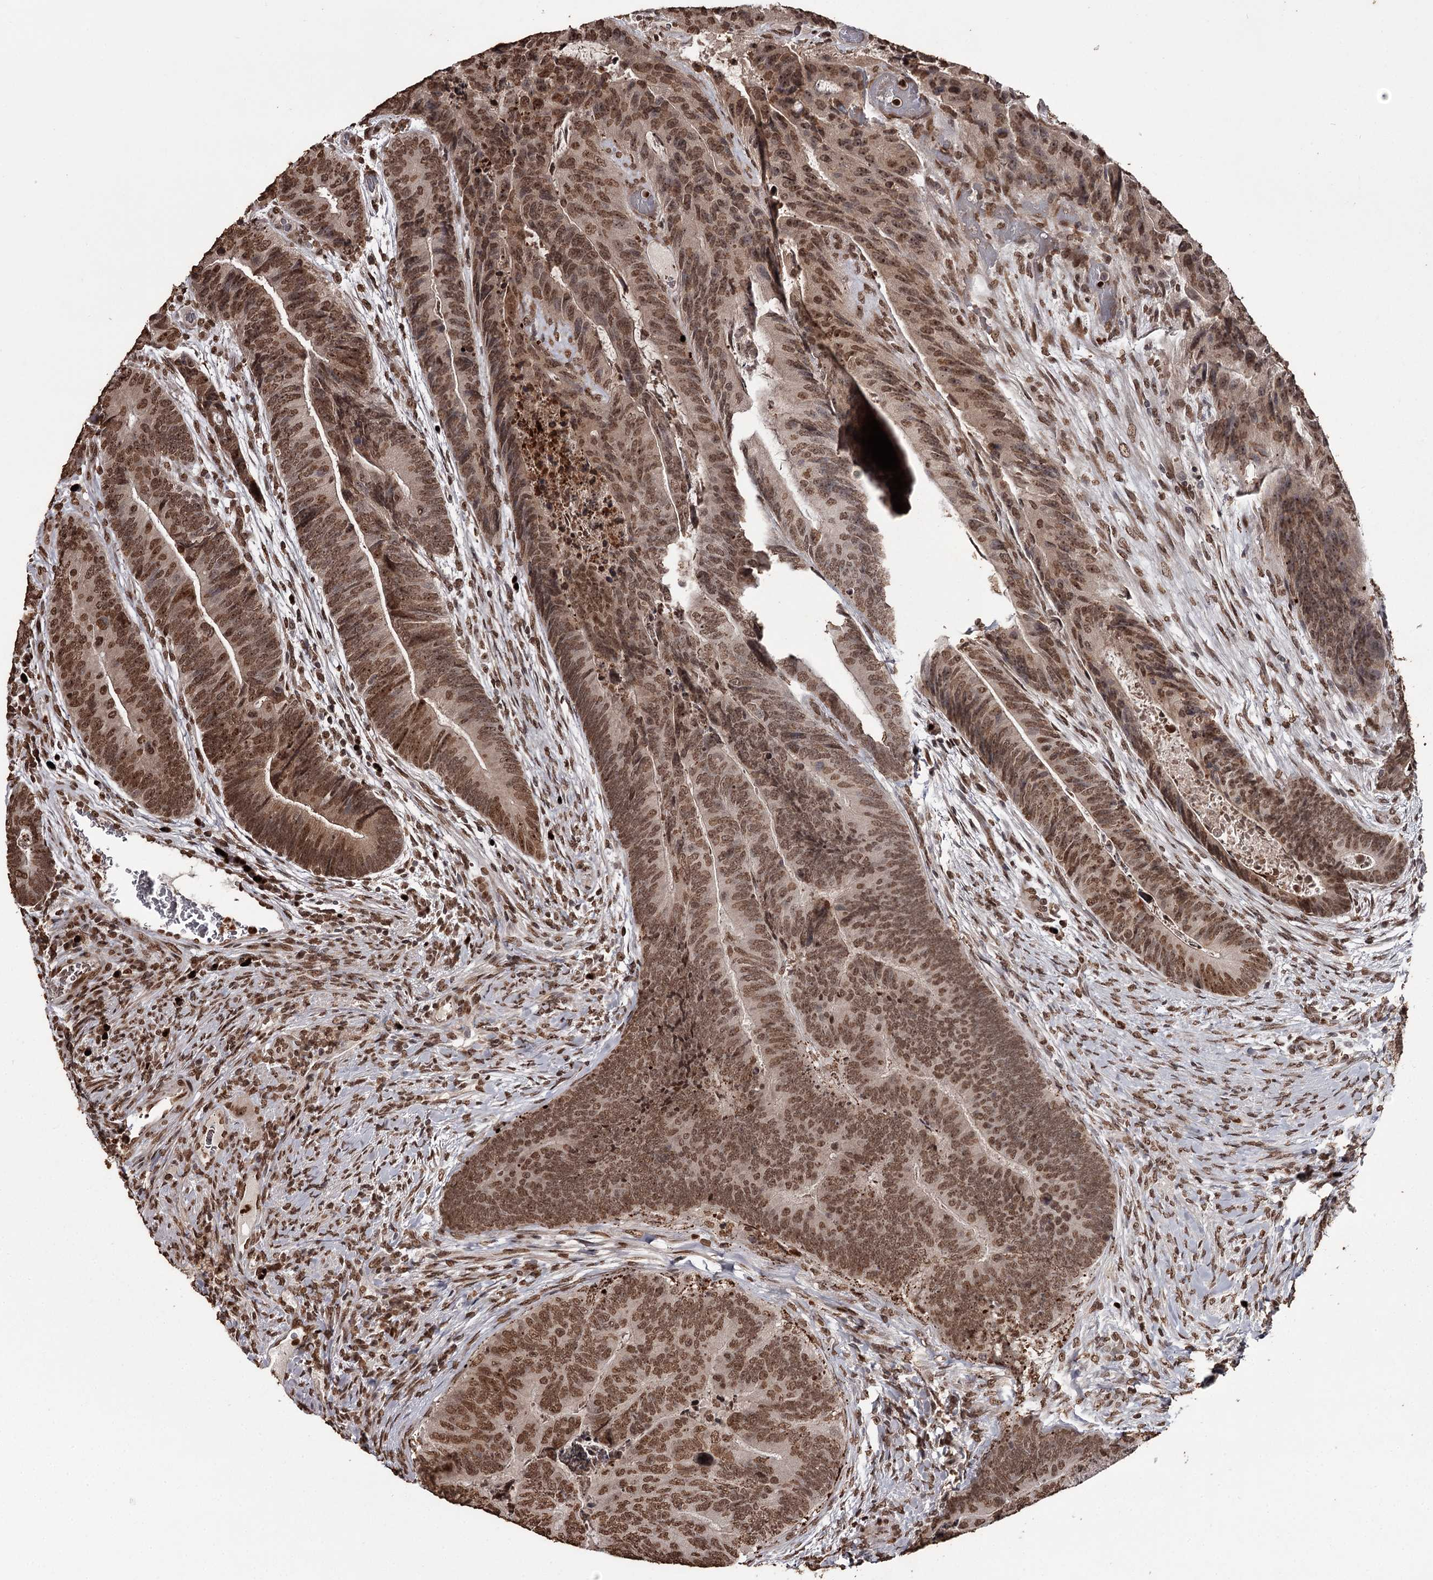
{"staining": {"intensity": "strong", "quantity": ">75%", "location": "nuclear"}, "tissue": "colorectal cancer", "cell_type": "Tumor cells", "image_type": "cancer", "snomed": [{"axis": "morphology", "description": "Adenocarcinoma, NOS"}, {"axis": "topography", "description": "Colon"}], "caption": "Human colorectal cancer stained for a protein (brown) displays strong nuclear positive positivity in about >75% of tumor cells.", "gene": "THYN1", "patient": {"sex": "female", "age": 67}}